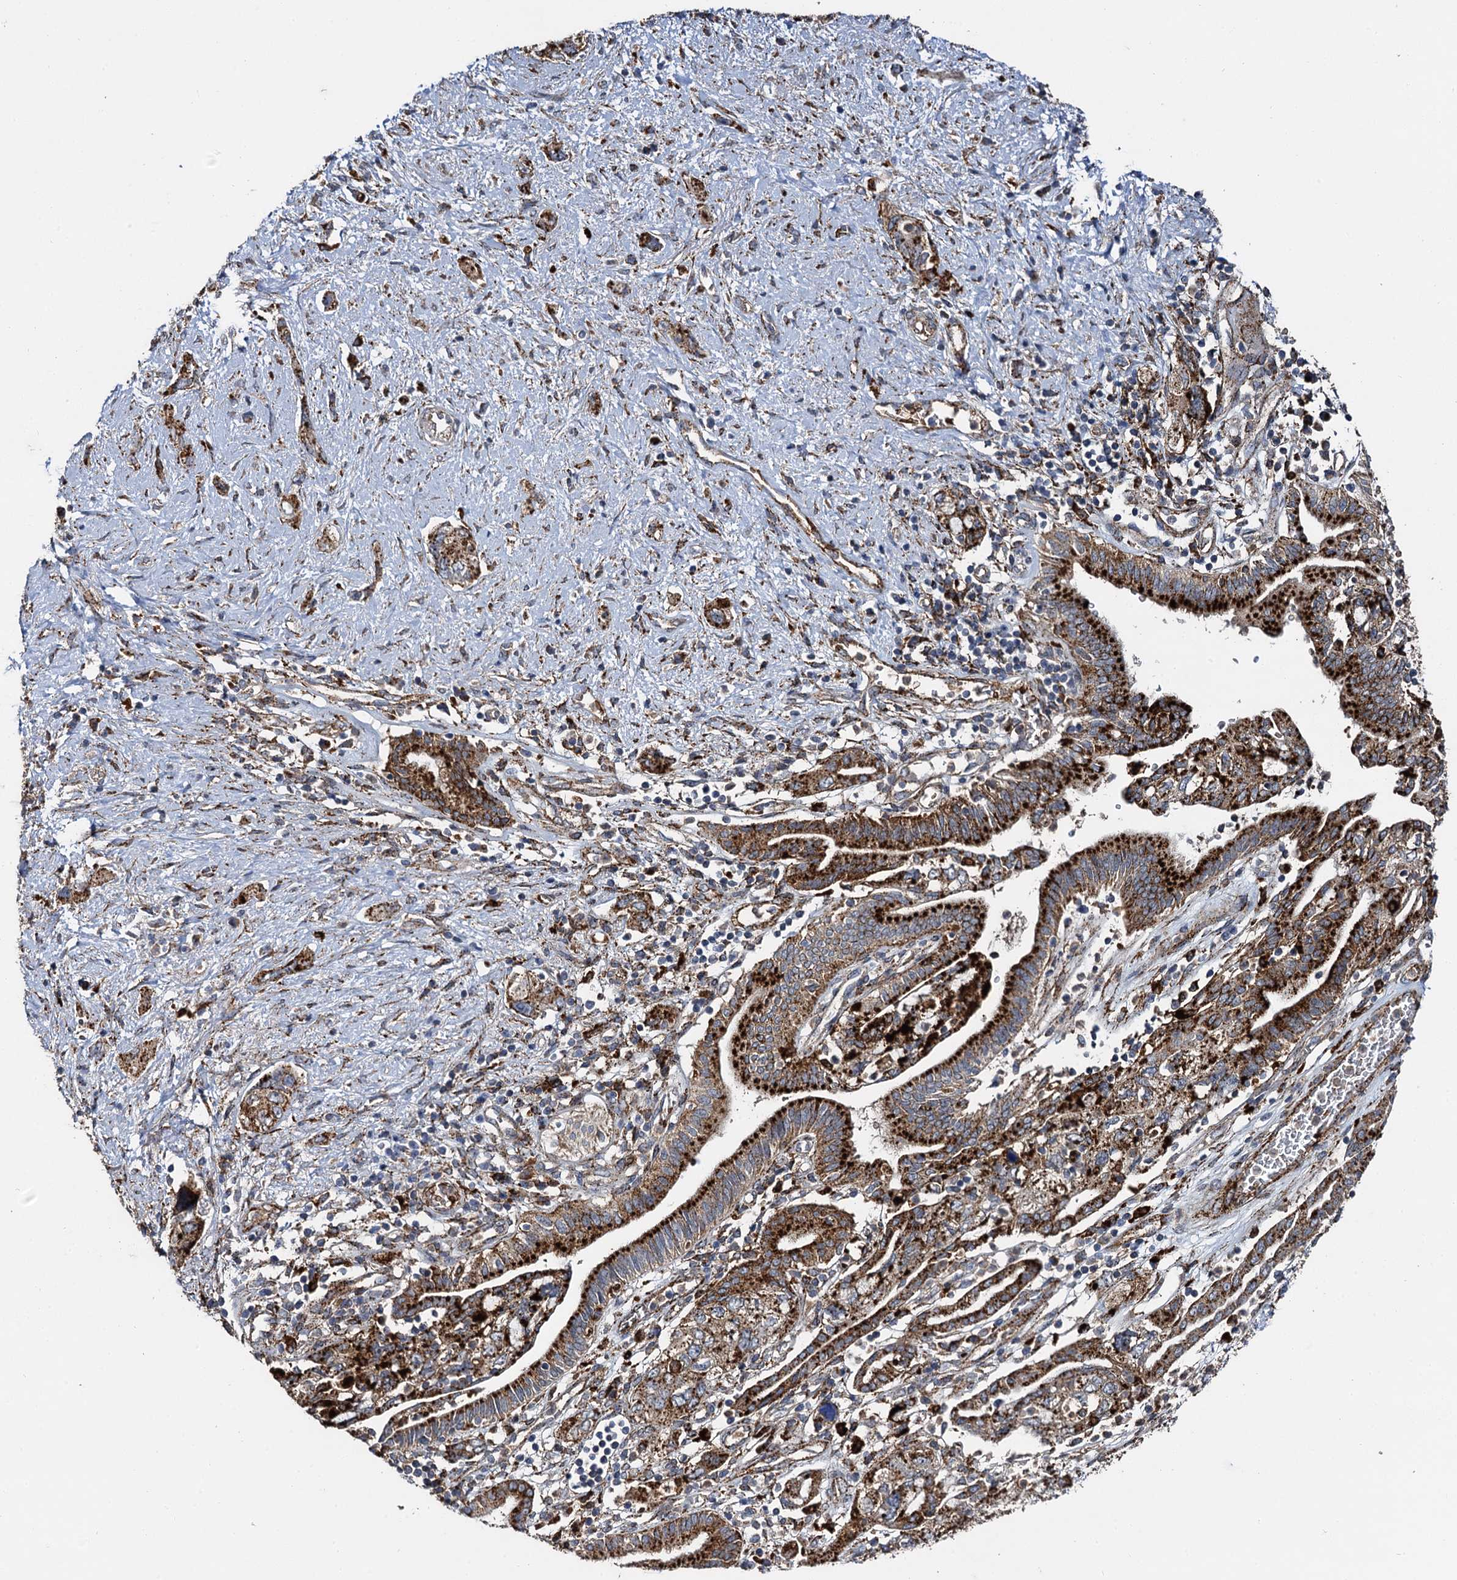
{"staining": {"intensity": "strong", "quantity": ">75%", "location": "cytoplasmic/membranous"}, "tissue": "pancreatic cancer", "cell_type": "Tumor cells", "image_type": "cancer", "snomed": [{"axis": "morphology", "description": "Adenocarcinoma, NOS"}, {"axis": "topography", "description": "Pancreas"}], "caption": "Pancreatic cancer (adenocarcinoma) tissue exhibits strong cytoplasmic/membranous positivity in about >75% of tumor cells", "gene": "GBA1", "patient": {"sex": "female", "age": 73}}